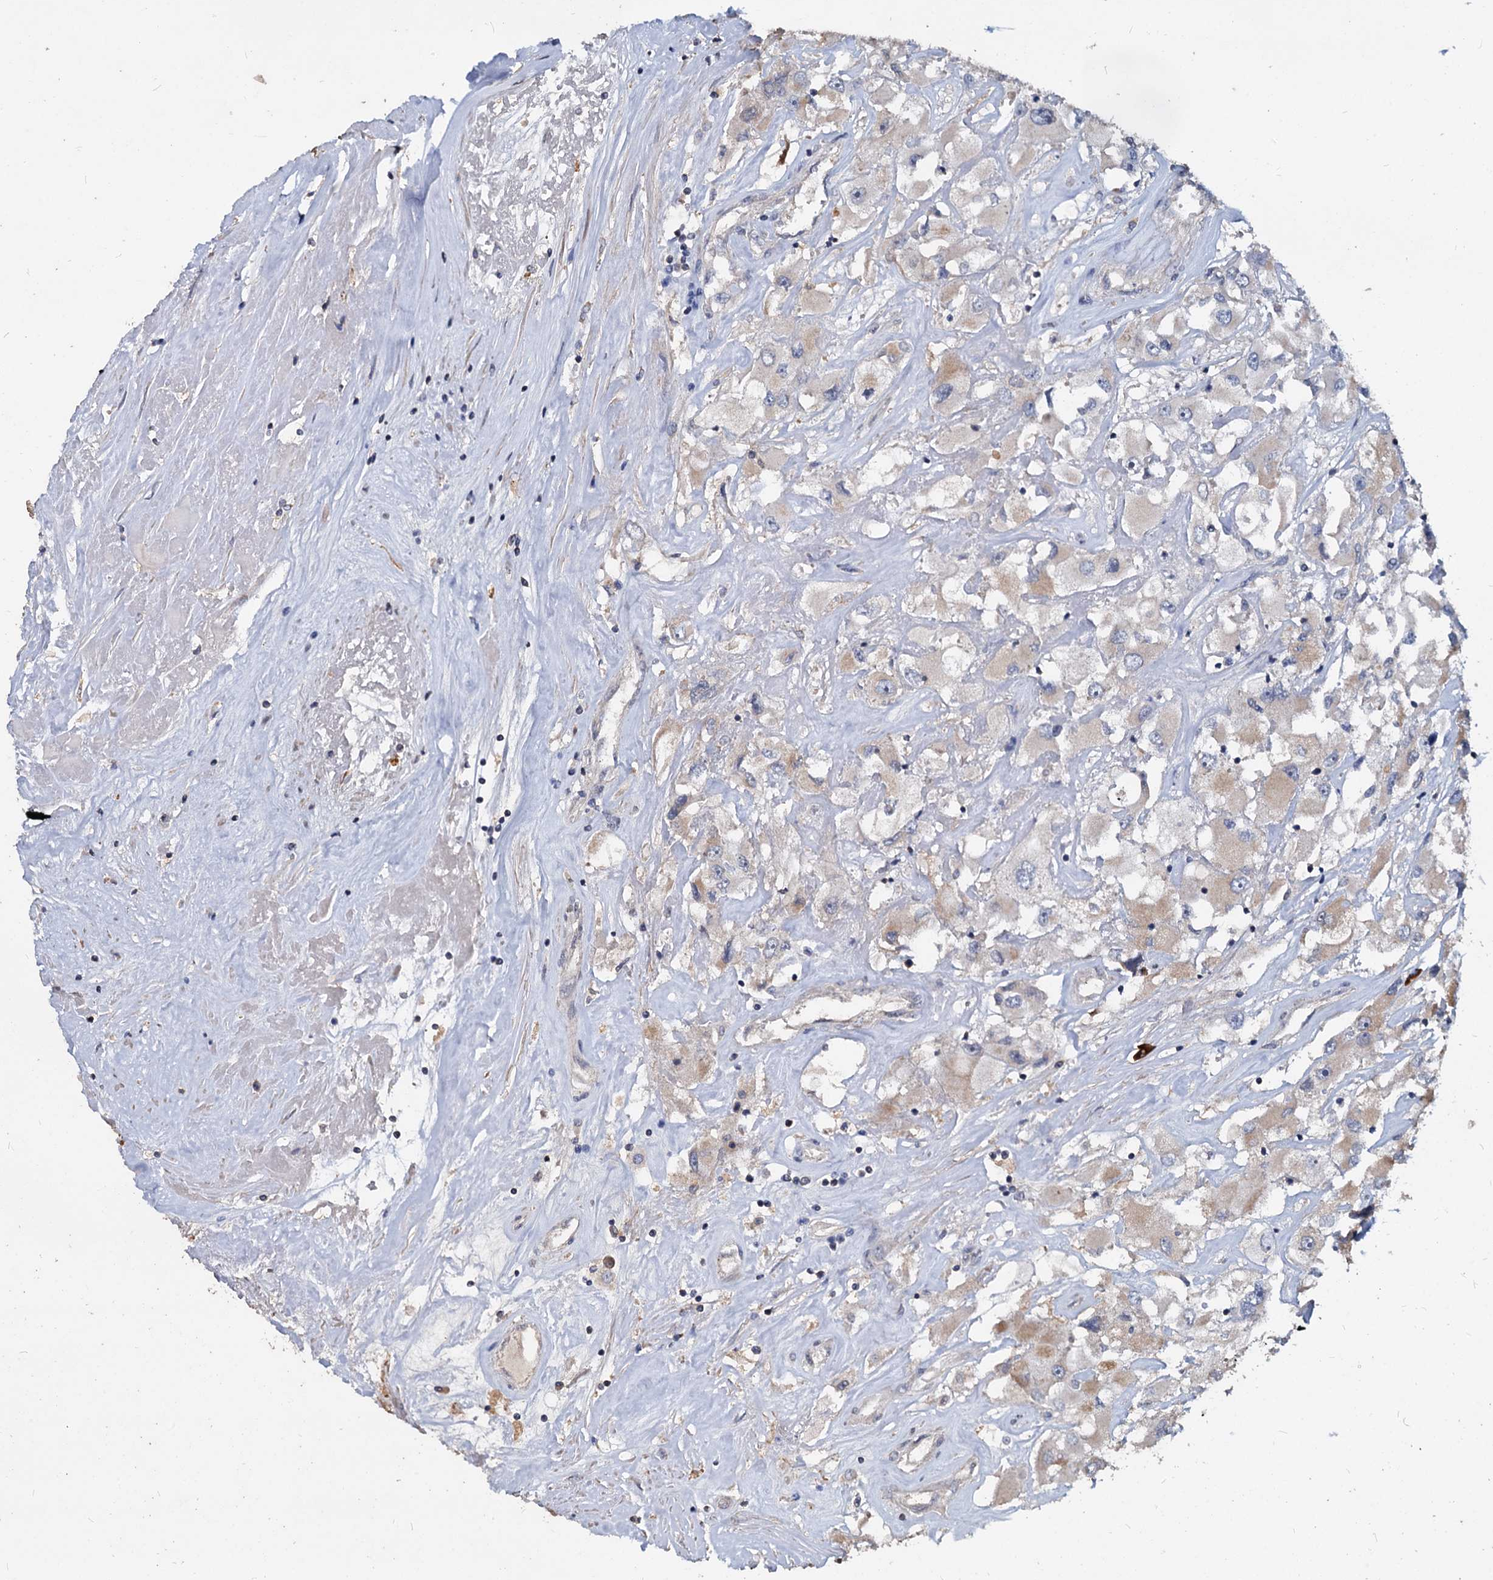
{"staining": {"intensity": "negative", "quantity": "none", "location": "none"}, "tissue": "renal cancer", "cell_type": "Tumor cells", "image_type": "cancer", "snomed": [{"axis": "morphology", "description": "Adenocarcinoma, NOS"}, {"axis": "topography", "description": "Kidney"}], "caption": "This is an IHC histopathology image of renal cancer (adenocarcinoma). There is no positivity in tumor cells.", "gene": "DEPDC4", "patient": {"sex": "female", "age": 52}}